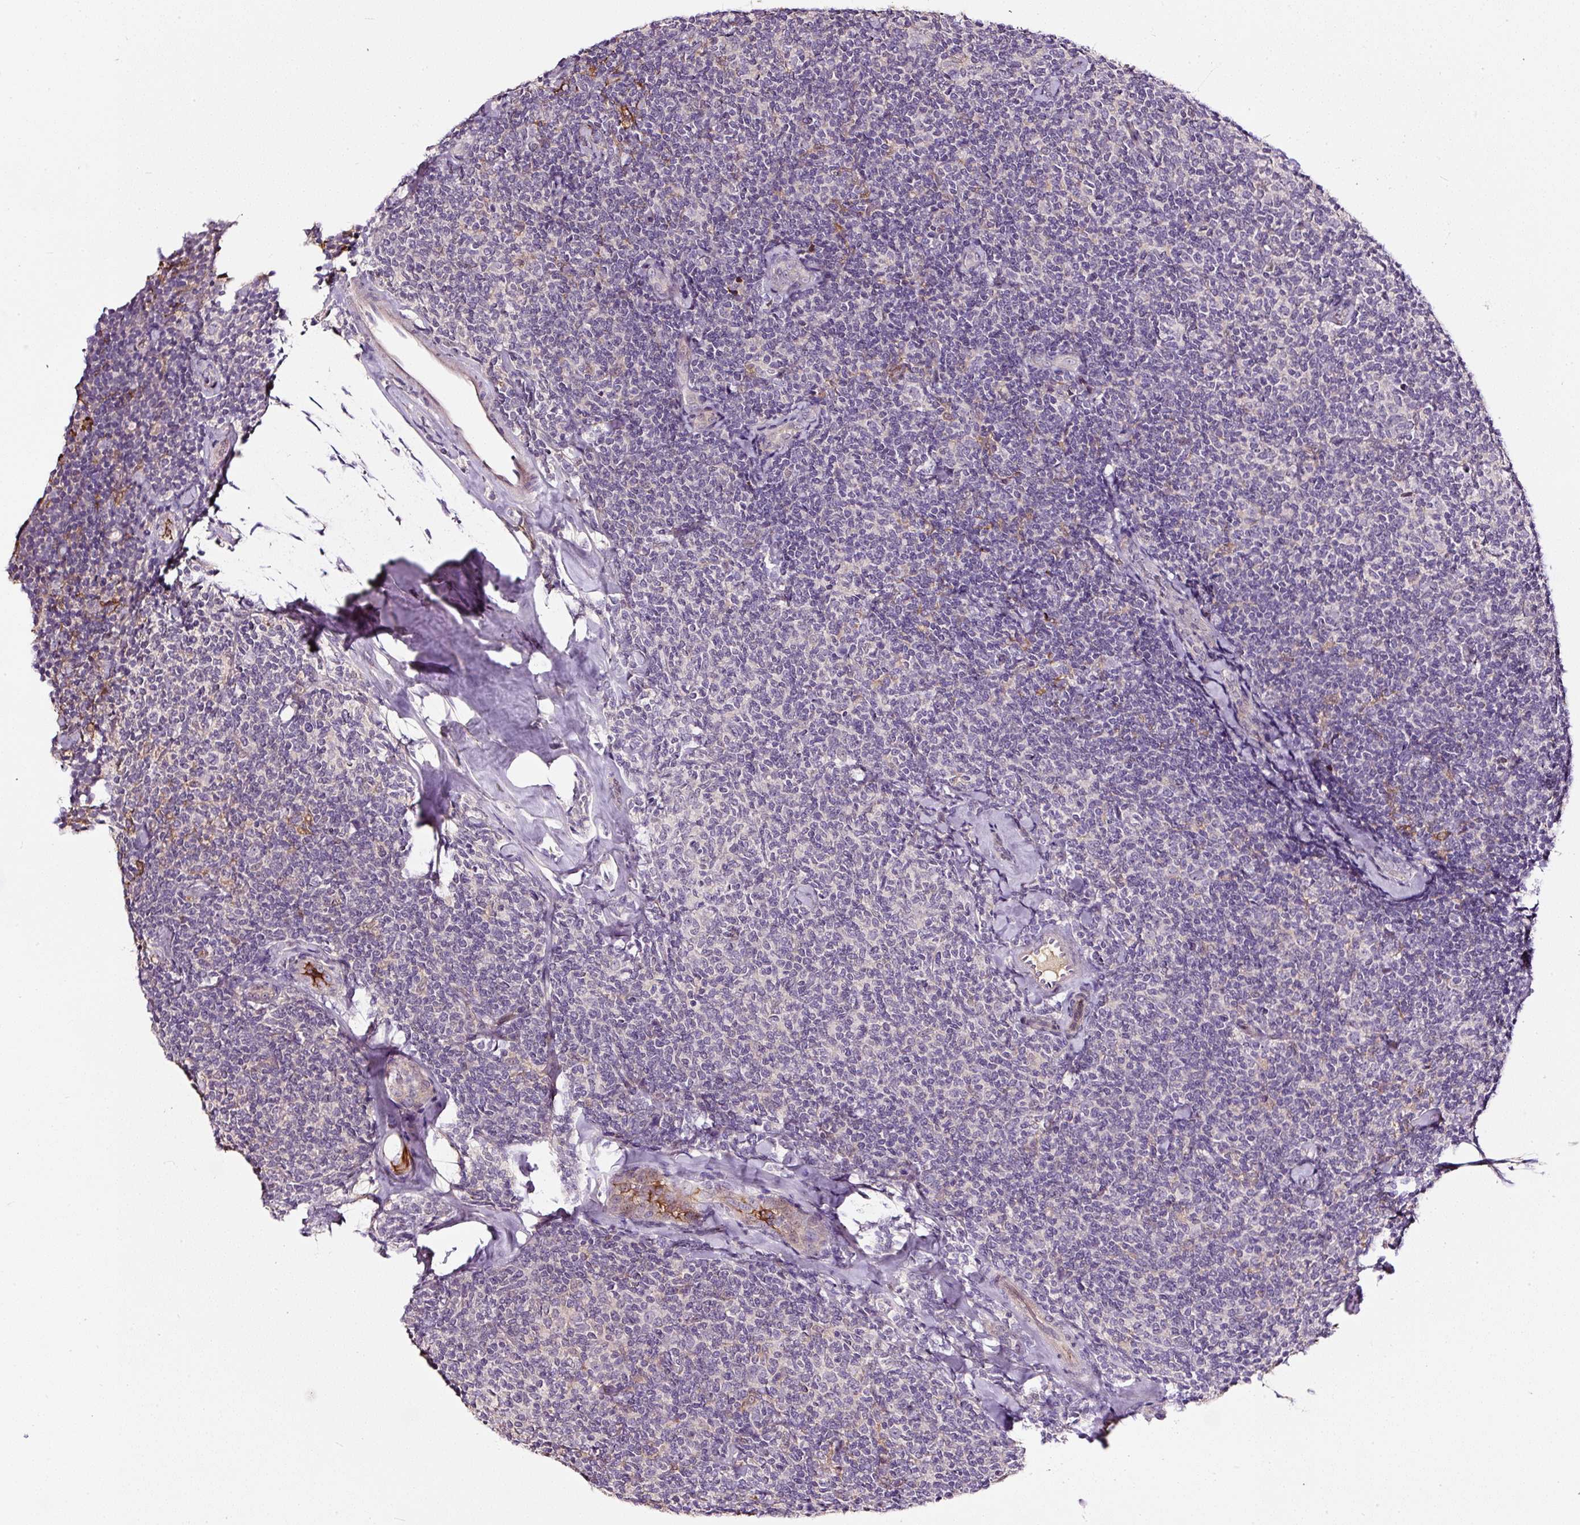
{"staining": {"intensity": "negative", "quantity": "none", "location": "none"}, "tissue": "lymphoma", "cell_type": "Tumor cells", "image_type": "cancer", "snomed": [{"axis": "morphology", "description": "Malignant lymphoma, non-Hodgkin's type, Low grade"}, {"axis": "topography", "description": "Lymph node"}], "caption": "This is an IHC micrograph of low-grade malignant lymphoma, non-Hodgkin's type. There is no staining in tumor cells.", "gene": "LRRC24", "patient": {"sex": "female", "age": 56}}